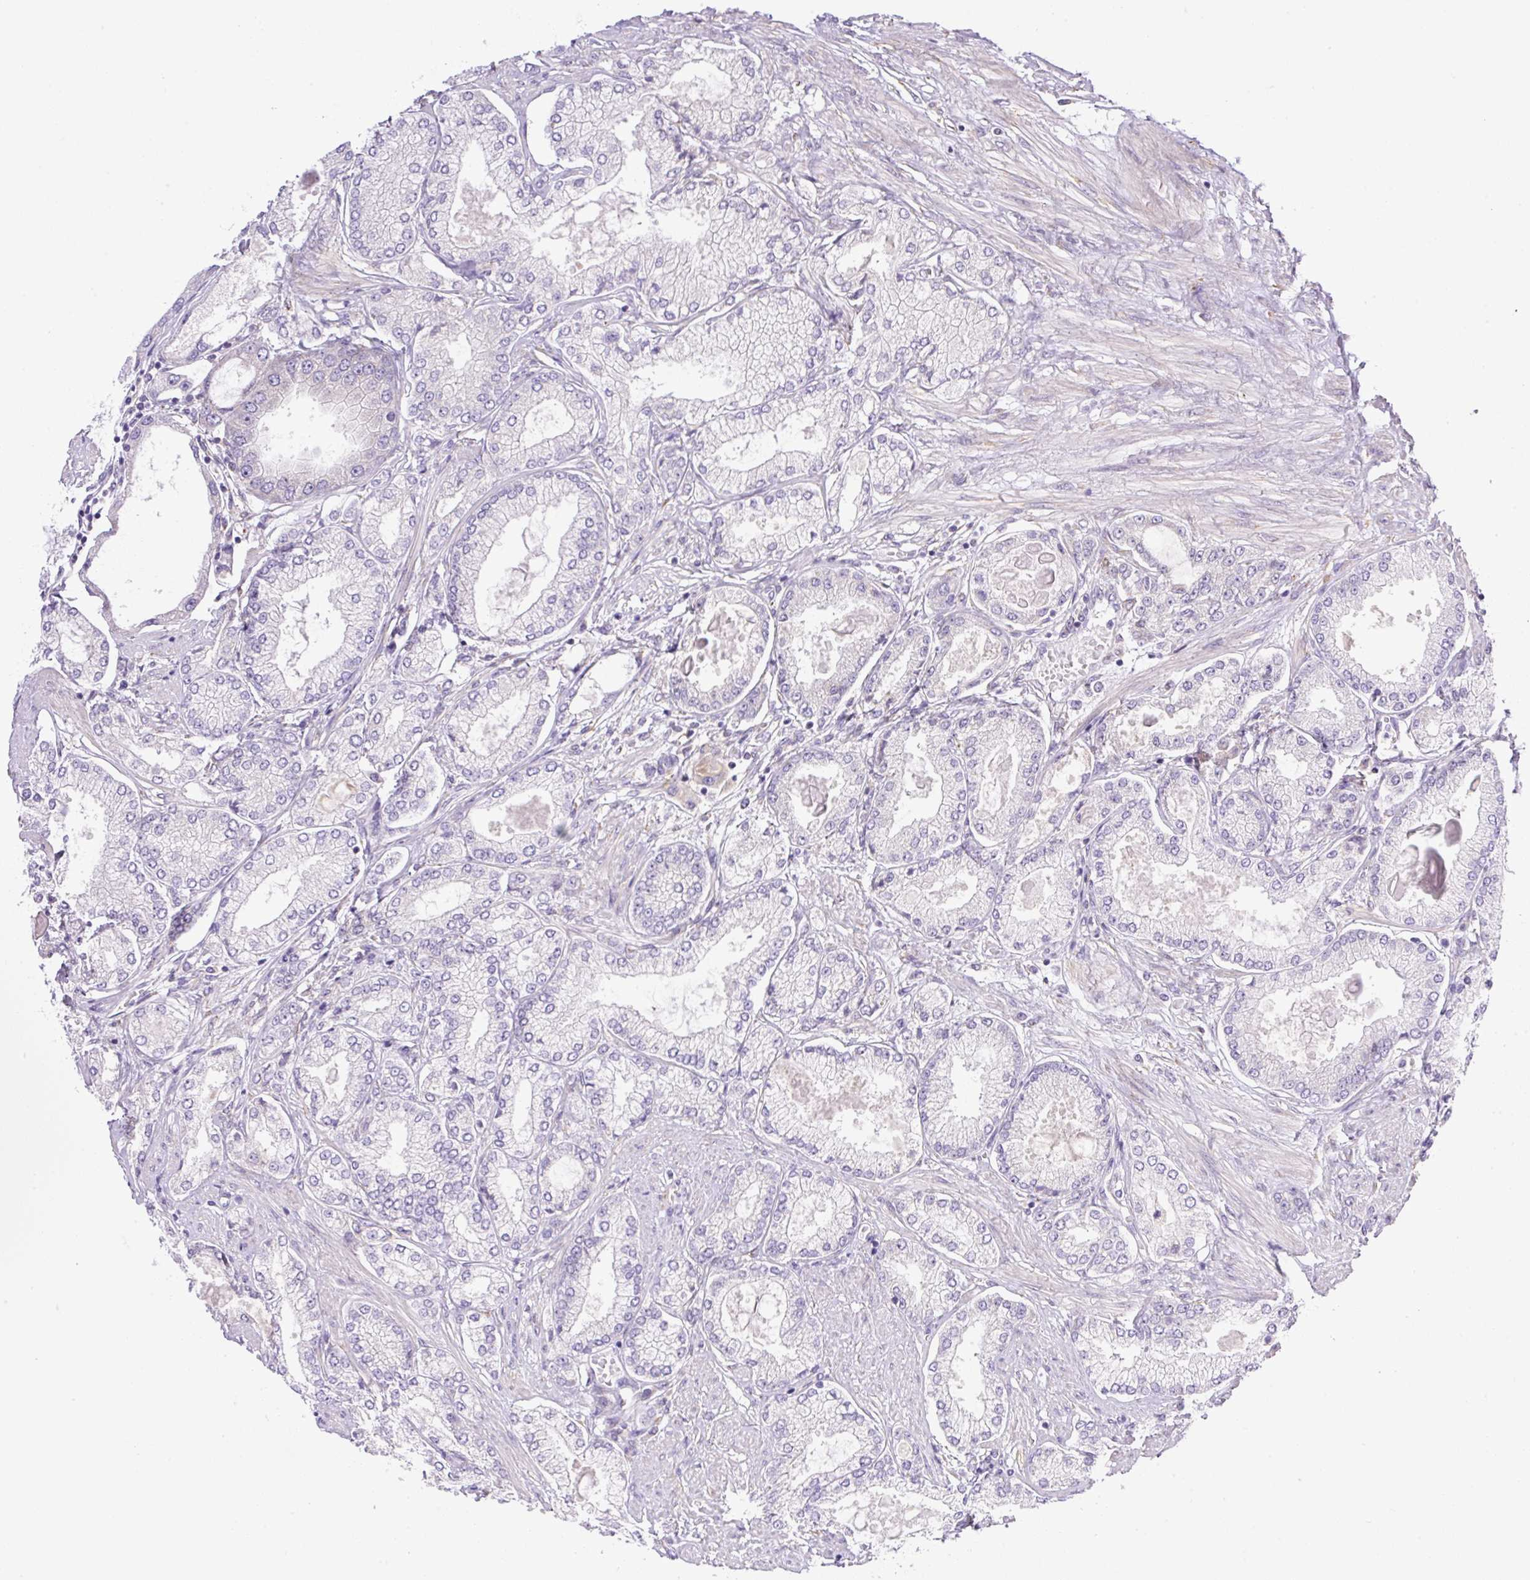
{"staining": {"intensity": "negative", "quantity": "none", "location": "none"}, "tissue": "prostate cancer", "cell_type": "Tumor cells", "image_type": "cancer", "snomed": [{"axis": "morphology", "description": "Adenocarcinoma, High grade"}, {"axis": "topography", "description": "Prostate"}], "caption": "Prostate high-grade adenocarcinoma stained for a protein using IHC shows no staining tumor cells.", "gene": "POFUT1", "patient": {"sex": "male", "age": 68}}